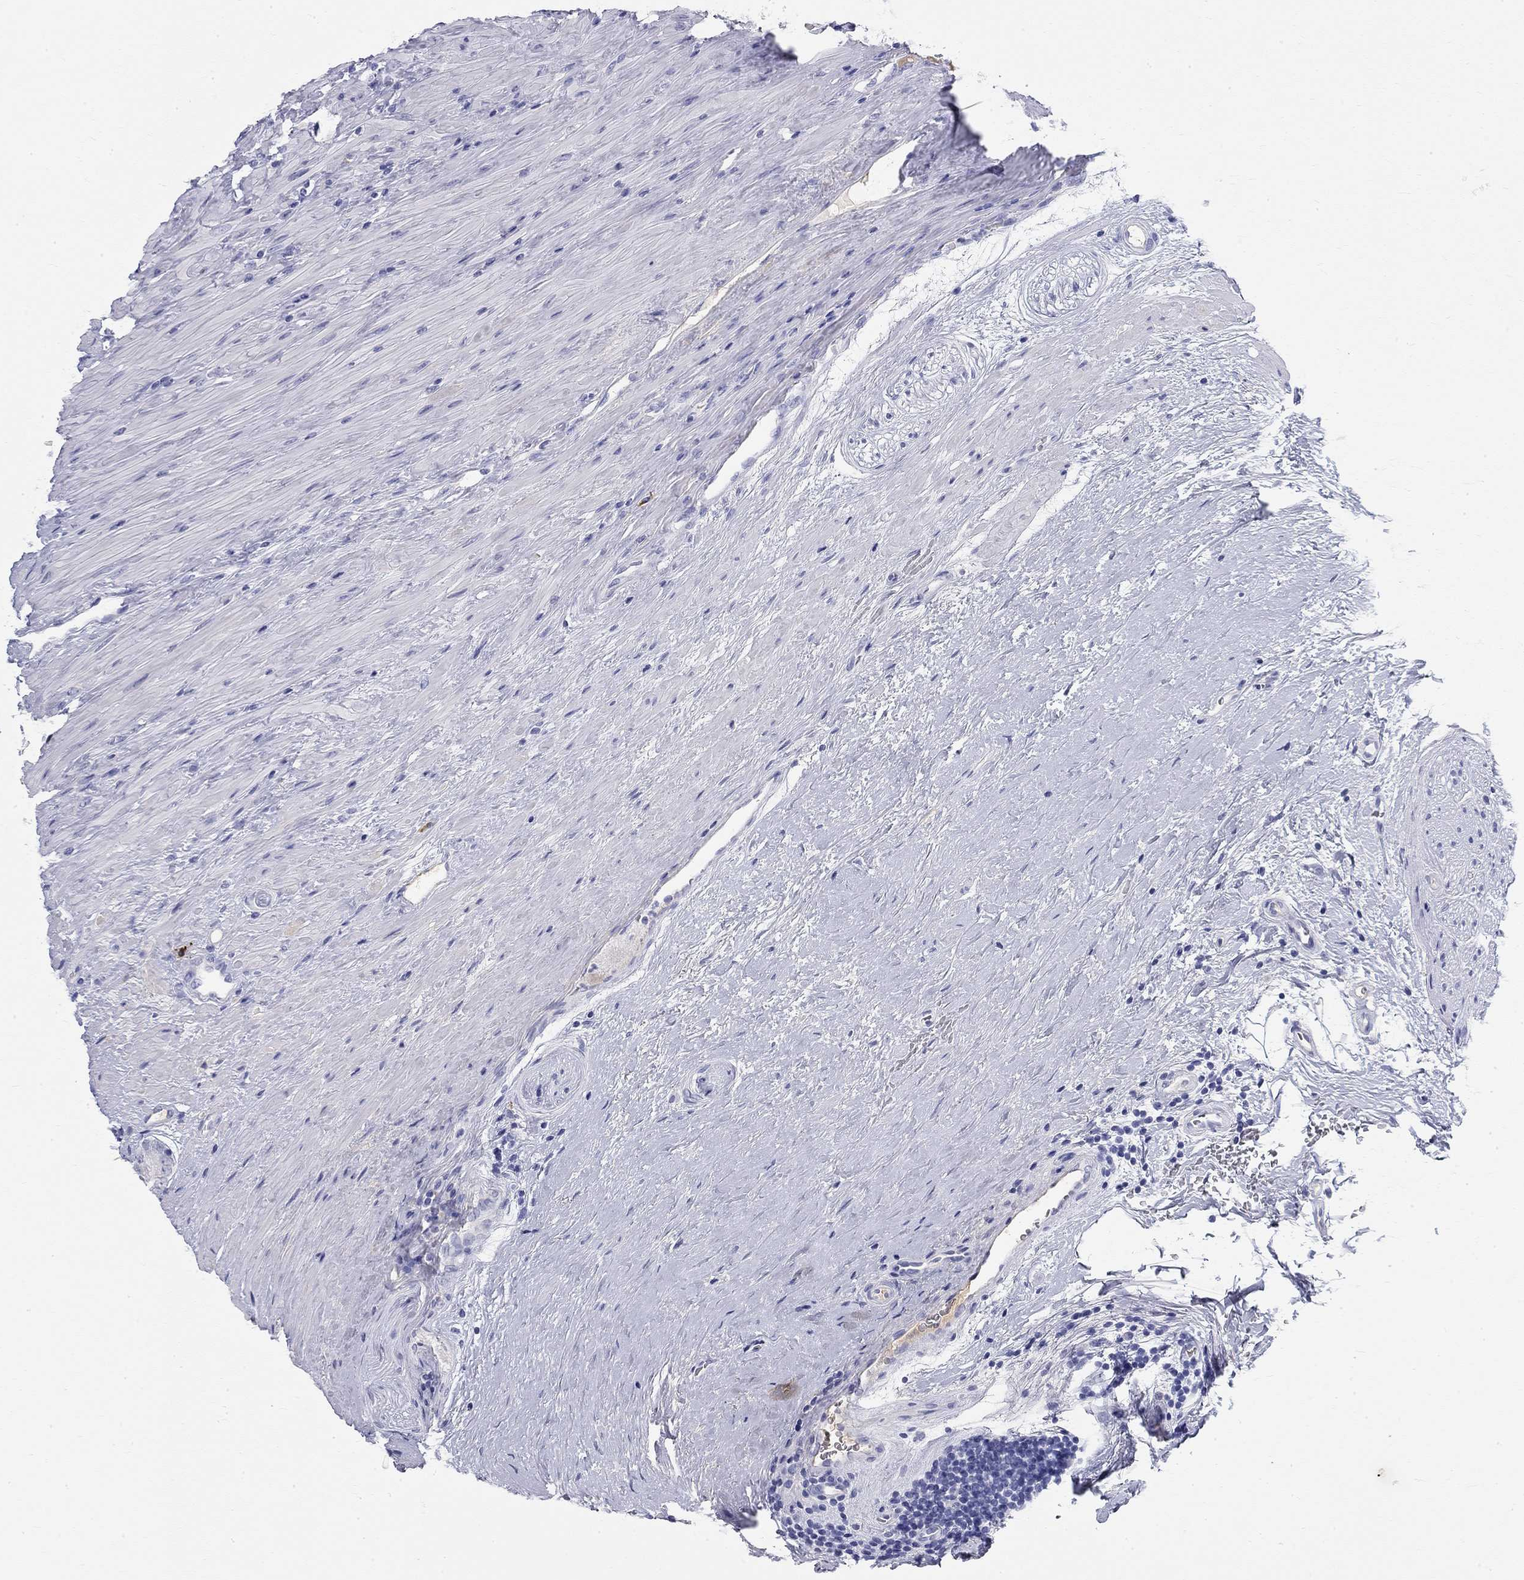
{"staining": {"intensity": "negative", "quantity": "none", "location": "none"}, "tissue": "prostate cancer", "cell_type": "Tumor cells", "image_type": "cancer", "snomed": [{"axis": "morphology", "description": "Adenocarcinoma, Low grade"}, {"axis": "topography", "description": "Prostate and seminal vesicle, NOS"}], "caption": "The histopathology image demonstrates no staining of tumor cells in adenocarcinoma (low-grade) (prostate). Nuclei are stained in blue.", "gene": "PHOX2B", "patient": {"sex": "male", "age": 61}}